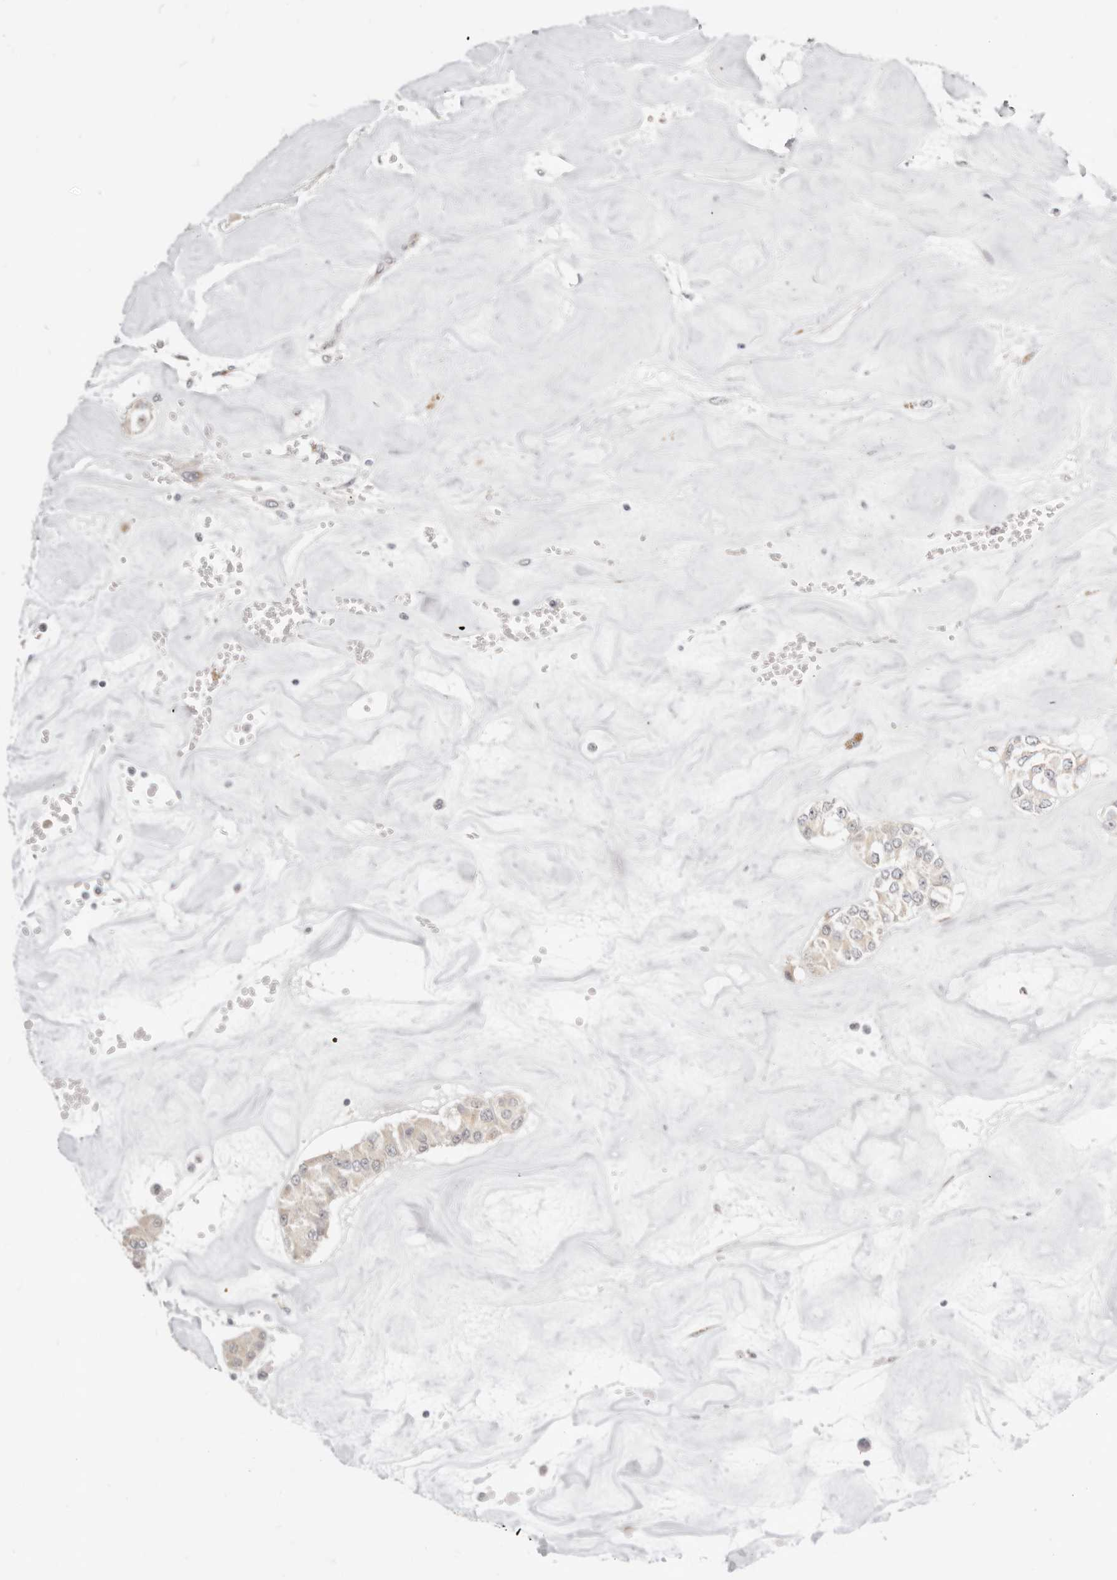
{"staining": {"intensity": "negative", "quantity": "none", "location": "none"}, "tissue": "carcinoid", "cell_type": "Tumor cells", "image_type": "cancer", "snomed": [{"axis": "morphology", "description": "Carcinoid, malignant, NOS"}, {"axis": "topography", "description": "Pancreas"}], "caption": "Micrograph shows no protein expression in tumor cells of malignant carcinoid tissue.", "gene": "FAM20B", "patient": {"sex": "male", "age": 41}}